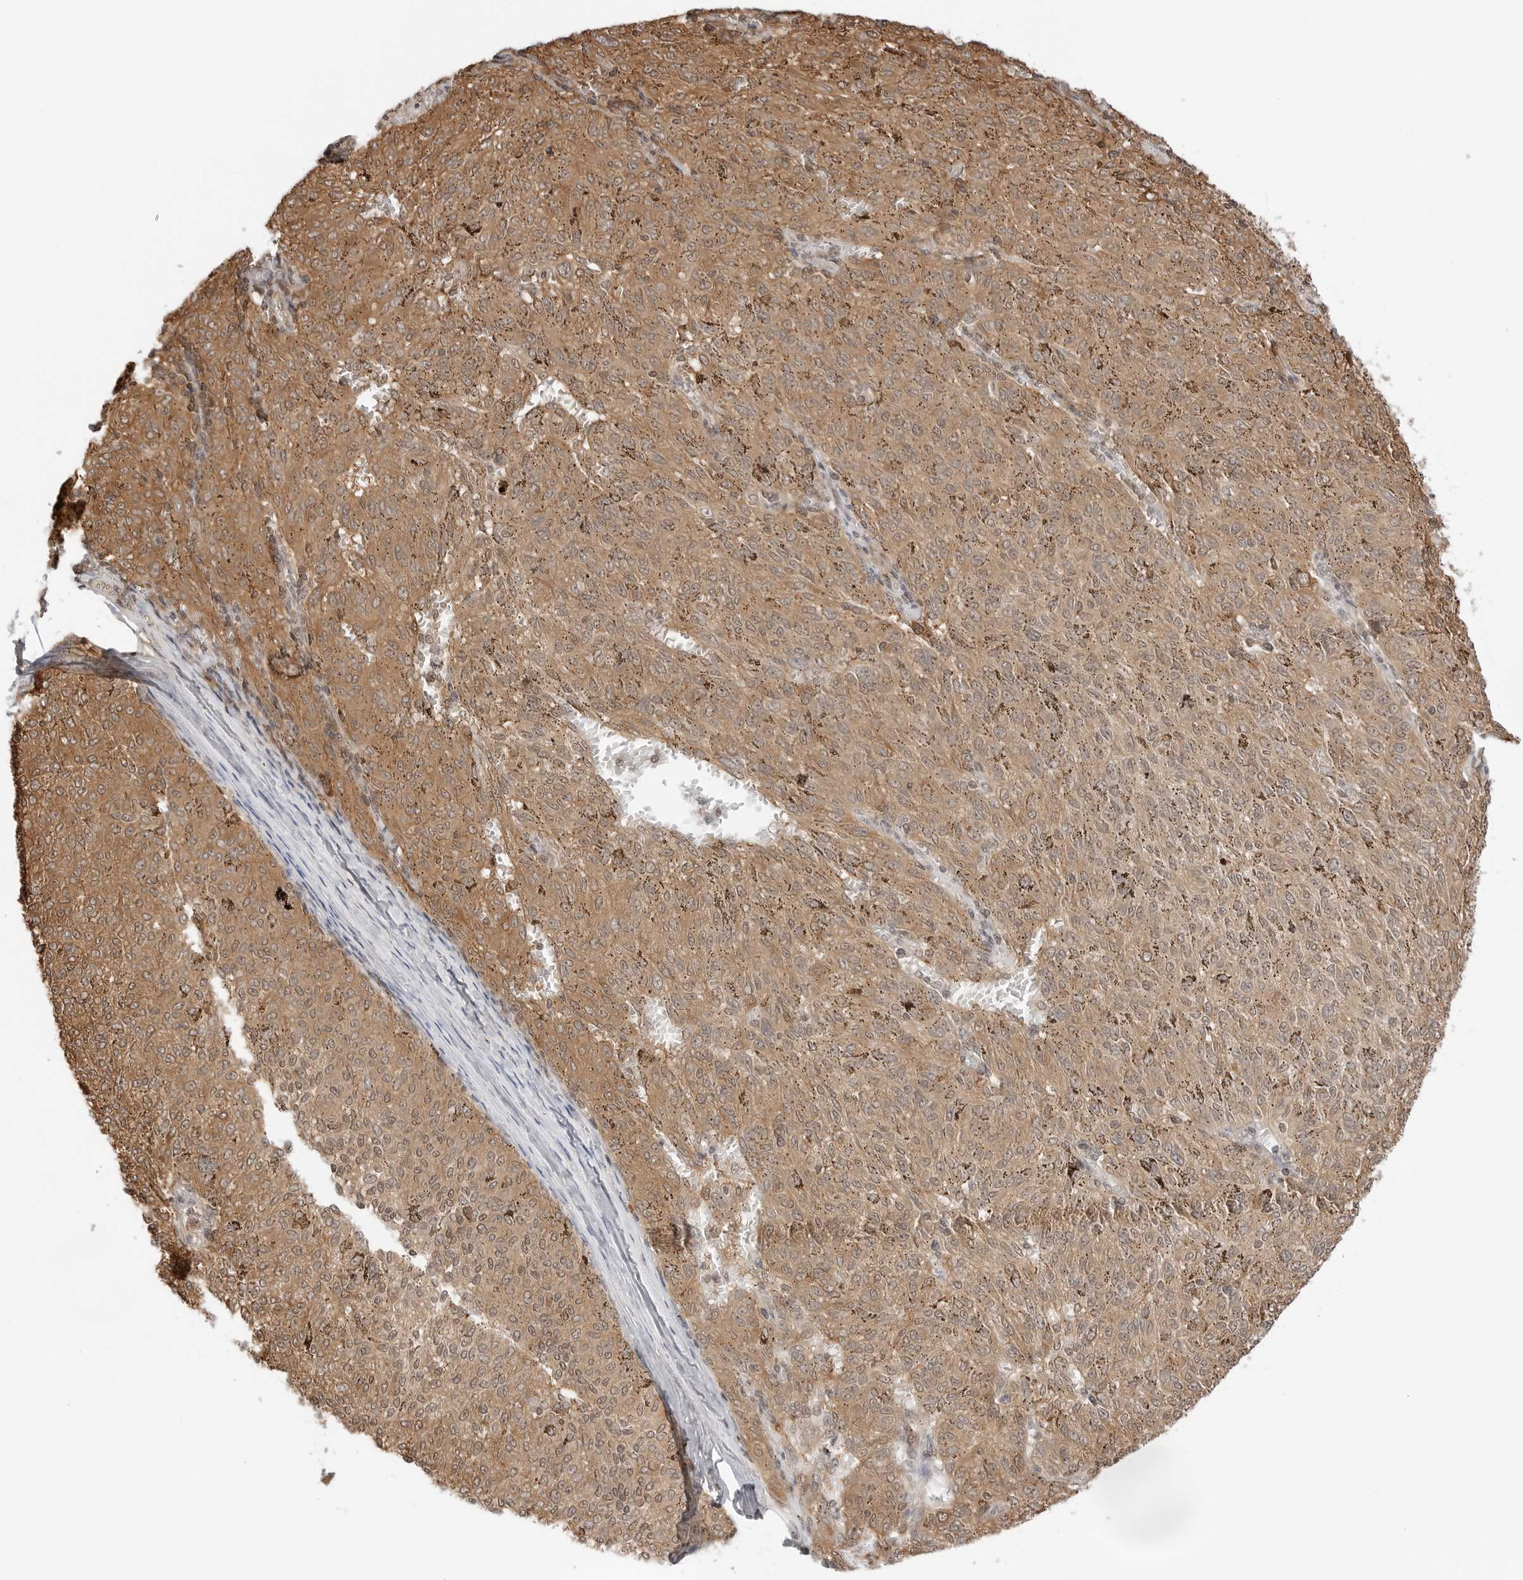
{"staining": {"intensity": "moderate", "quantity": ">75%", "location": "cytoplasmic/membranous"}, "tissue": "melanoma", "cell_type": "Tumor cells", "image_type": "cancer", "snomed": [{"axis": "morphology", "description": "Malignant melanoma, NOS"}, {"axis": "topography", "description": "Skin"}], "caption": "Immunohistochemical staining of malignant melanoma exhibits moderate cytoplasmic/membranous protein expression in about >75% of tumor cells.", "gene": "NUDC", "patient": {"sex": "female", "age": 72}}